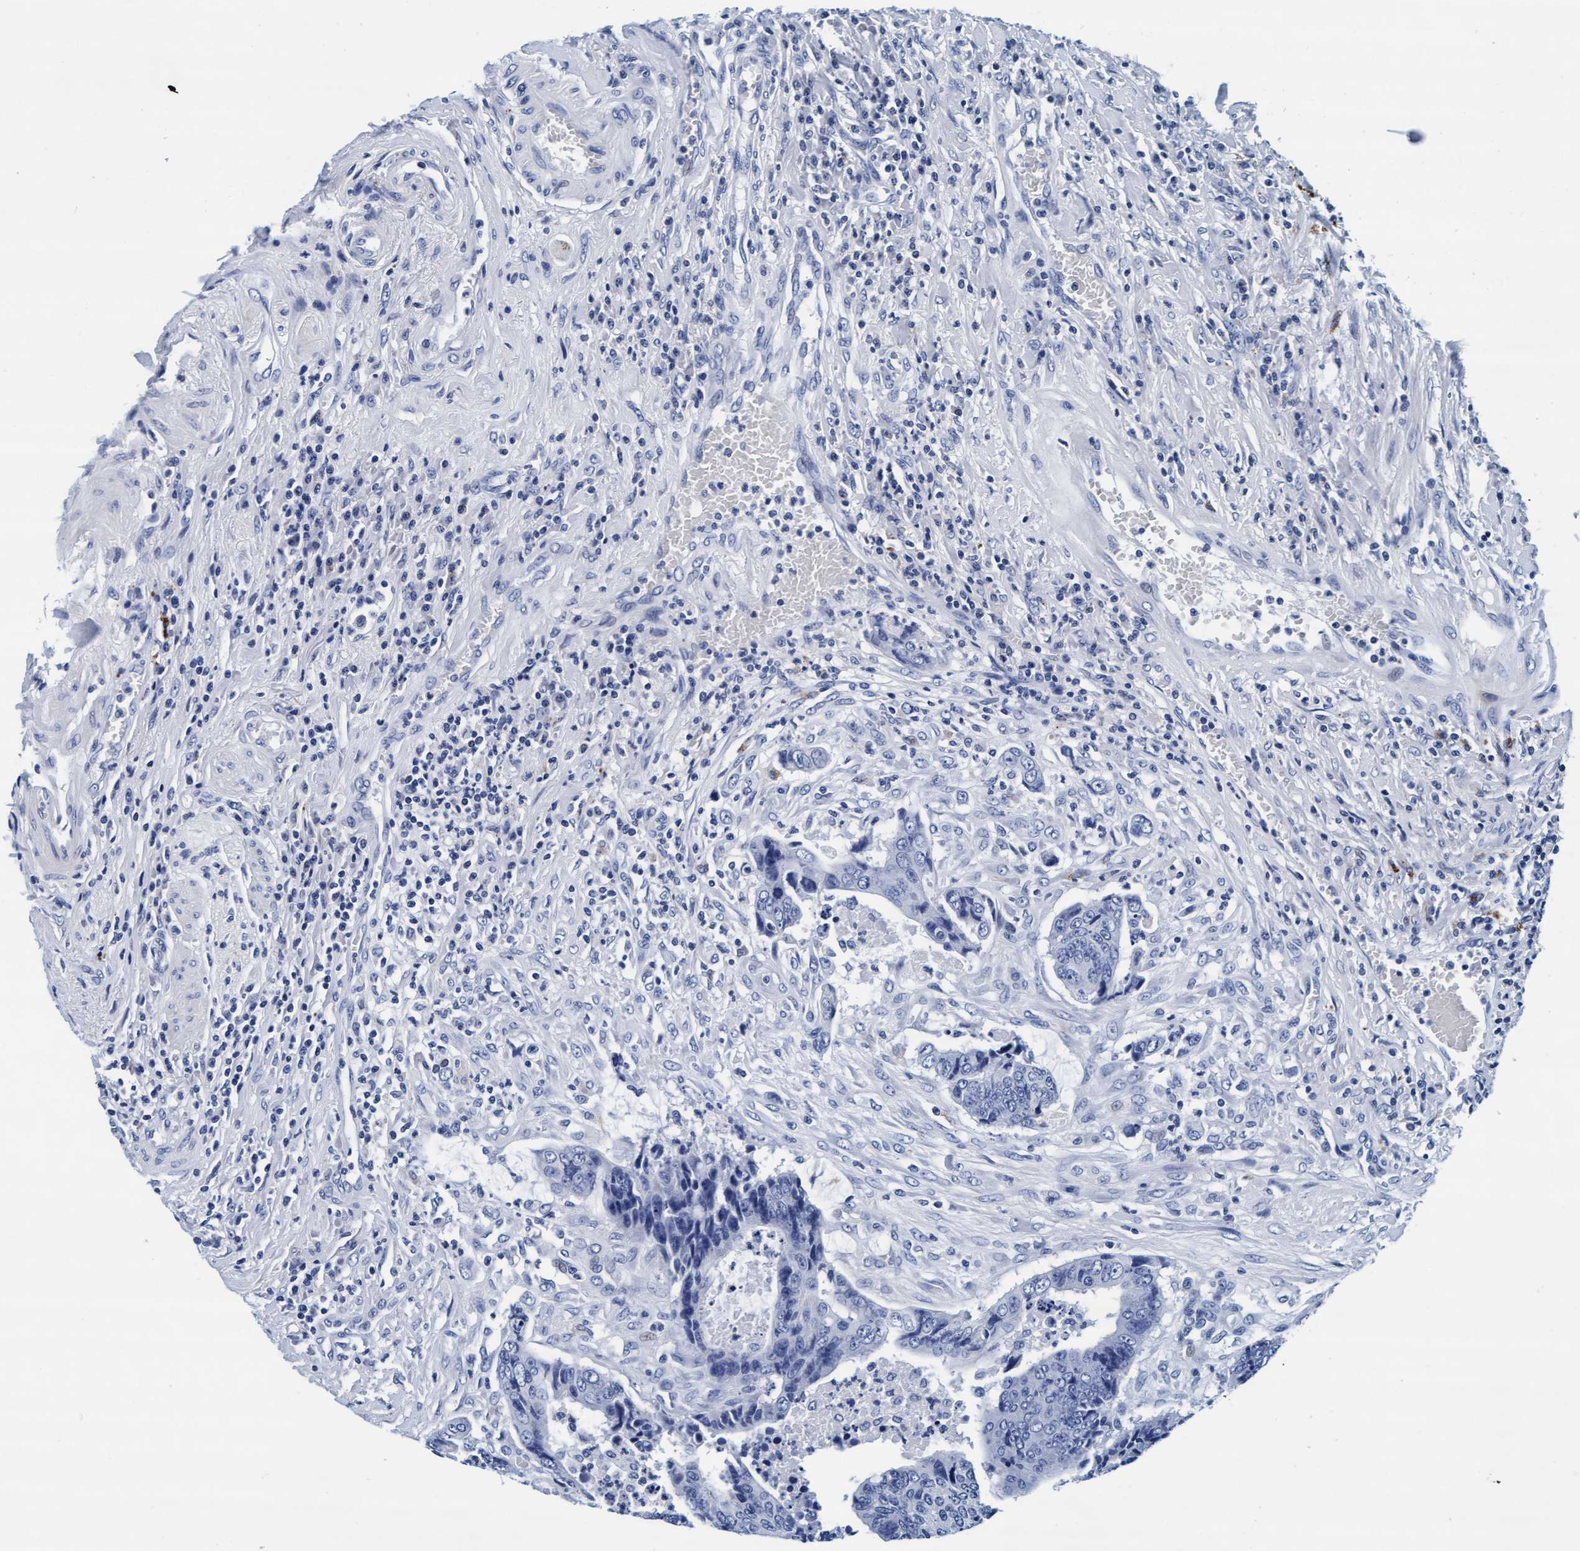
{"staining": {"intensity": "negative", "quantity": "none", "location": "none"}, "tissue": "colorectal cancer", "cell_type": "Tumor cells", "image_type": "cancer", "snomed": [{"axis": "morphology", "description": "Adenocarcinoma, NOS"}, {"axis": "topography", "description": "Rectum"}], "caption": "Tumor cells are negative for protein expression in human colorectal cancer.", "gene": "ARSG", "patient": {"sex": "male", "age": 84}}